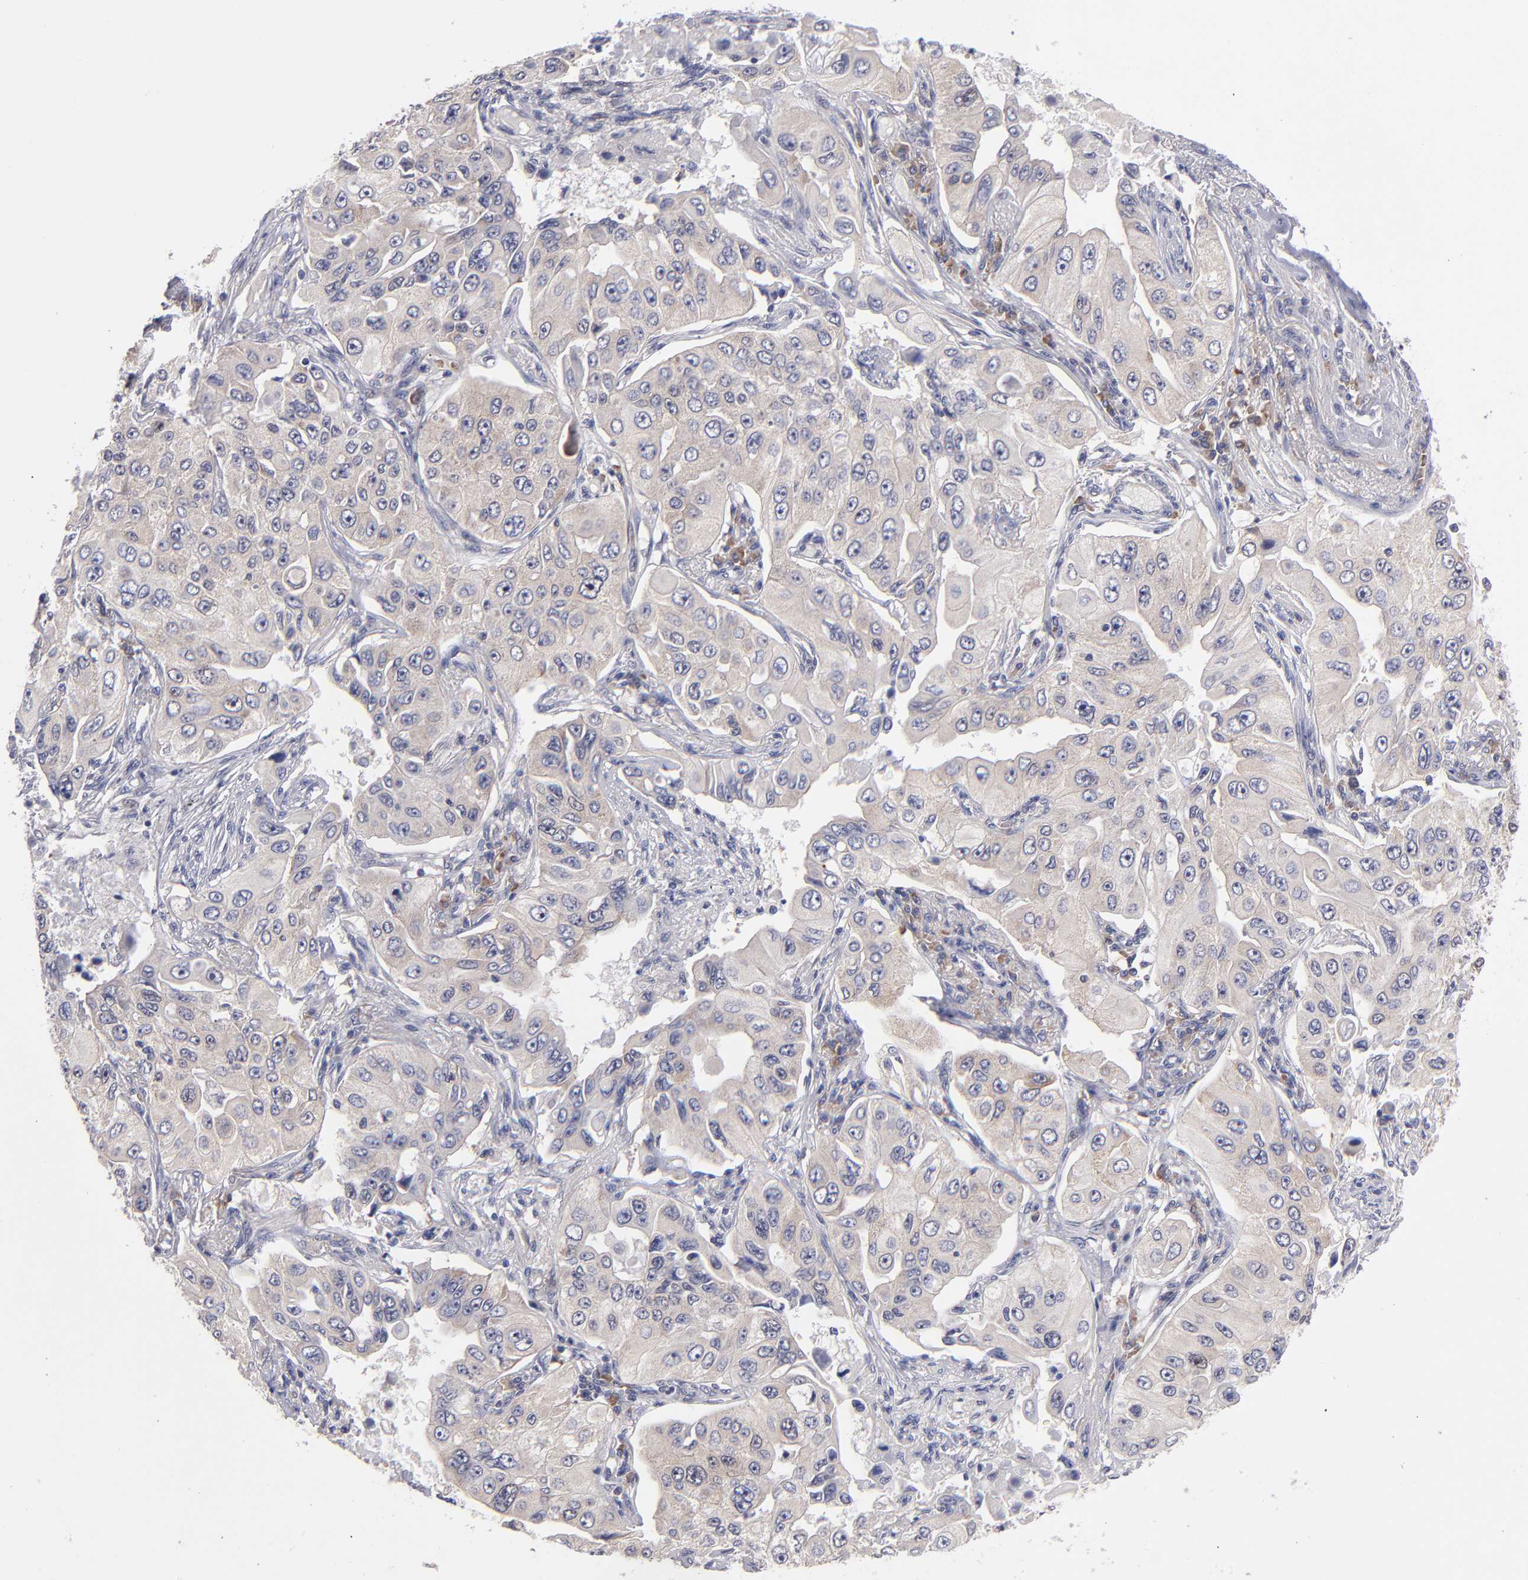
{"staining": {"intensity": "weak", "quantity": ">75%", "location": "cytoplasmic/membranous"}, "tissue": "lung cancer", "cell_type": "Tumor cells", "image_type": "cancer", "snomed": [{"axis": "morphology", "description": "Adenocarcinoma, NOS"}, {"axis": "topography", "description": "Lung"}], "caption": "DAB immunohistochemical staining of lung adenocarcinoma displays weak cytoplasmic/membranous protein staining in approximately >75% of tumor cells. The staining is performed using DAB brown chromogen to label protein expression. The nuclei are counter-stained blue using hematoxylin.", "gene": "EIF3L", "patient": {"sex": "male", "age": 84}}